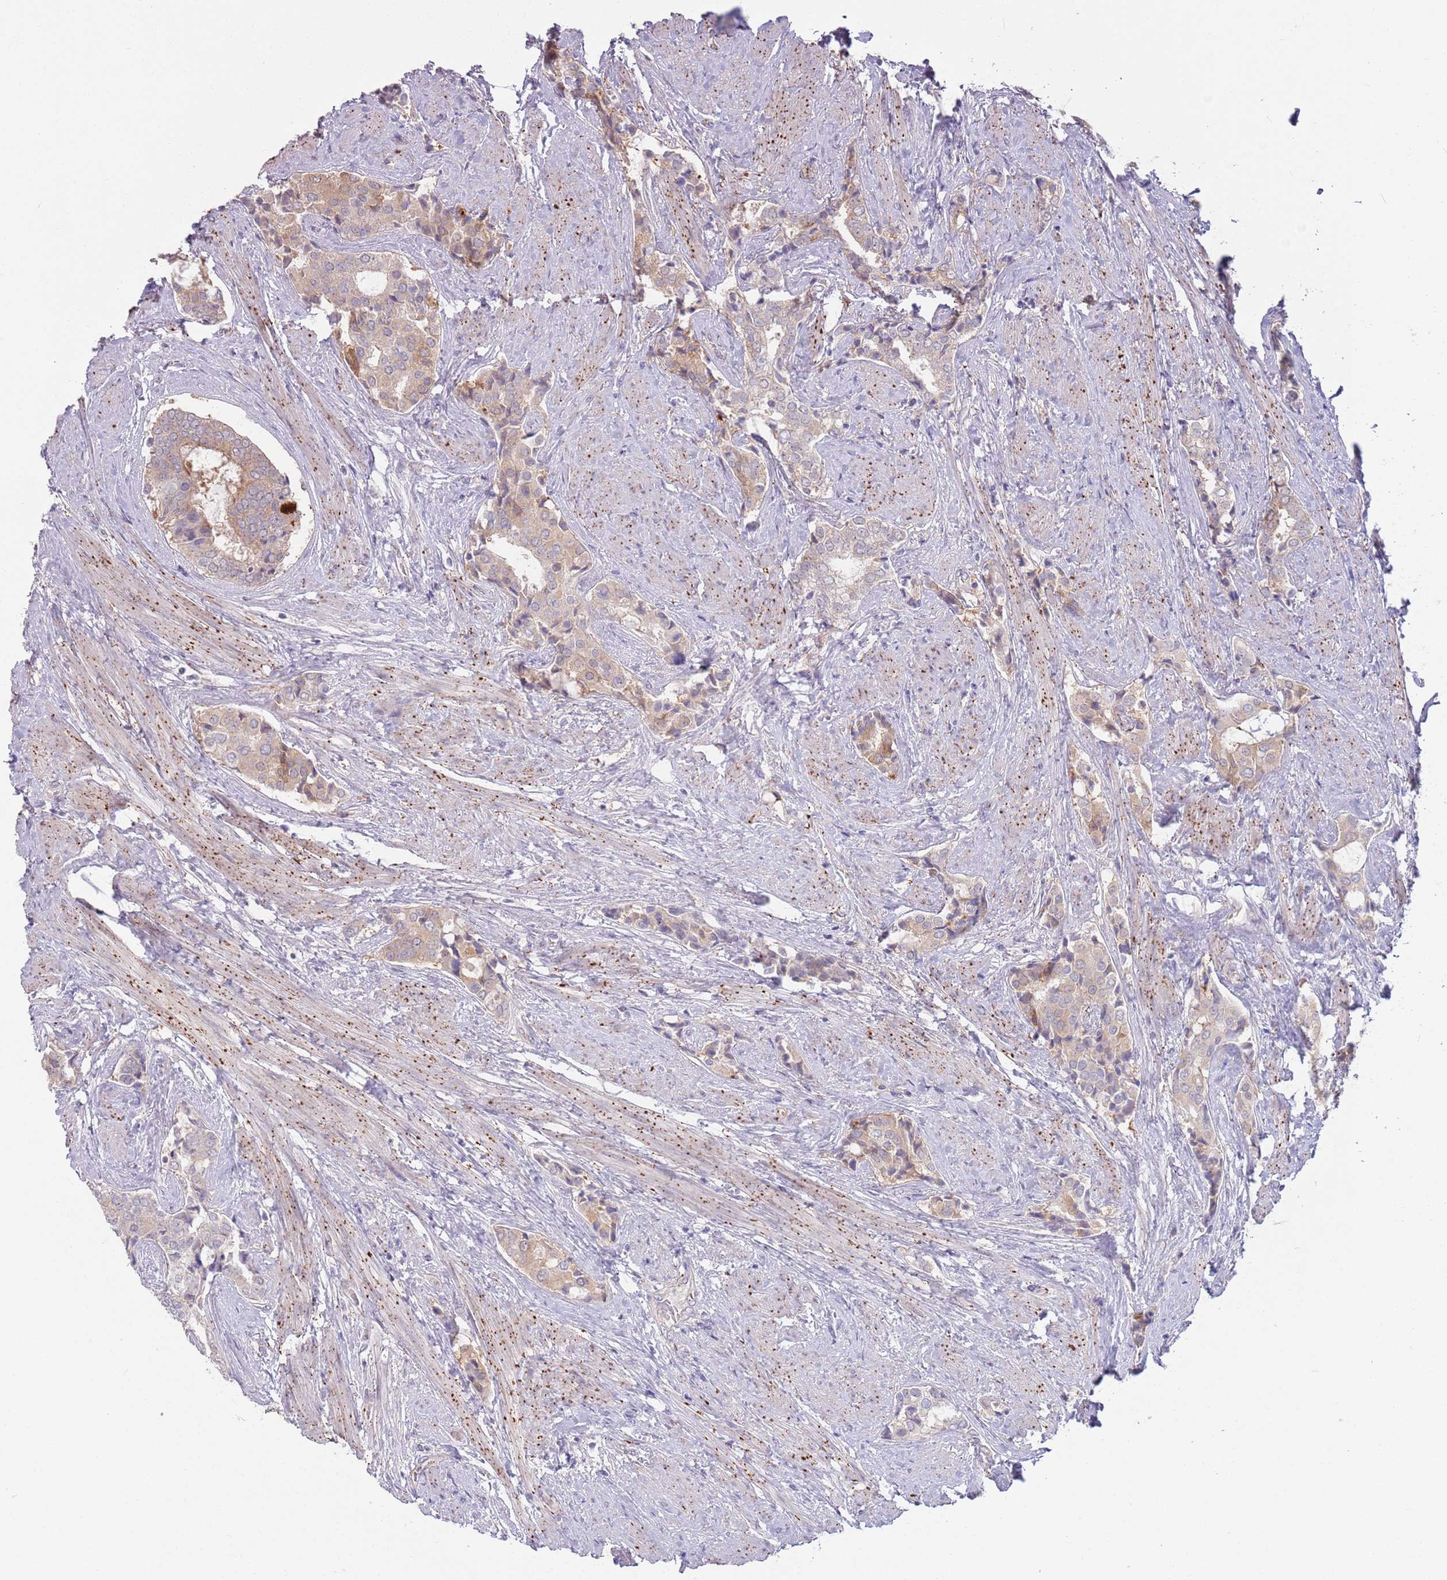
{"staining": {"intensity": "weak", "quantity": "25%-75%", "location": "cytoplasmic/membranous"}, "tissue": "prostate cancer", "cell_type": "Tumor cells", "image_type": "cancer", "snomed": [{"axis": "morphology", "description": "Adenocarcinoma, High grade"}, {"axis": "topography", "description": "Prostate"}], "caption": "Immunohistochemical staining of human prostate cancer exhibits weak cytoplasmic/membranous protein positivity in about 25%-75% of tumor cells.", "gene": "LDHD", "patient": {"sex": "male", "age": 71}}